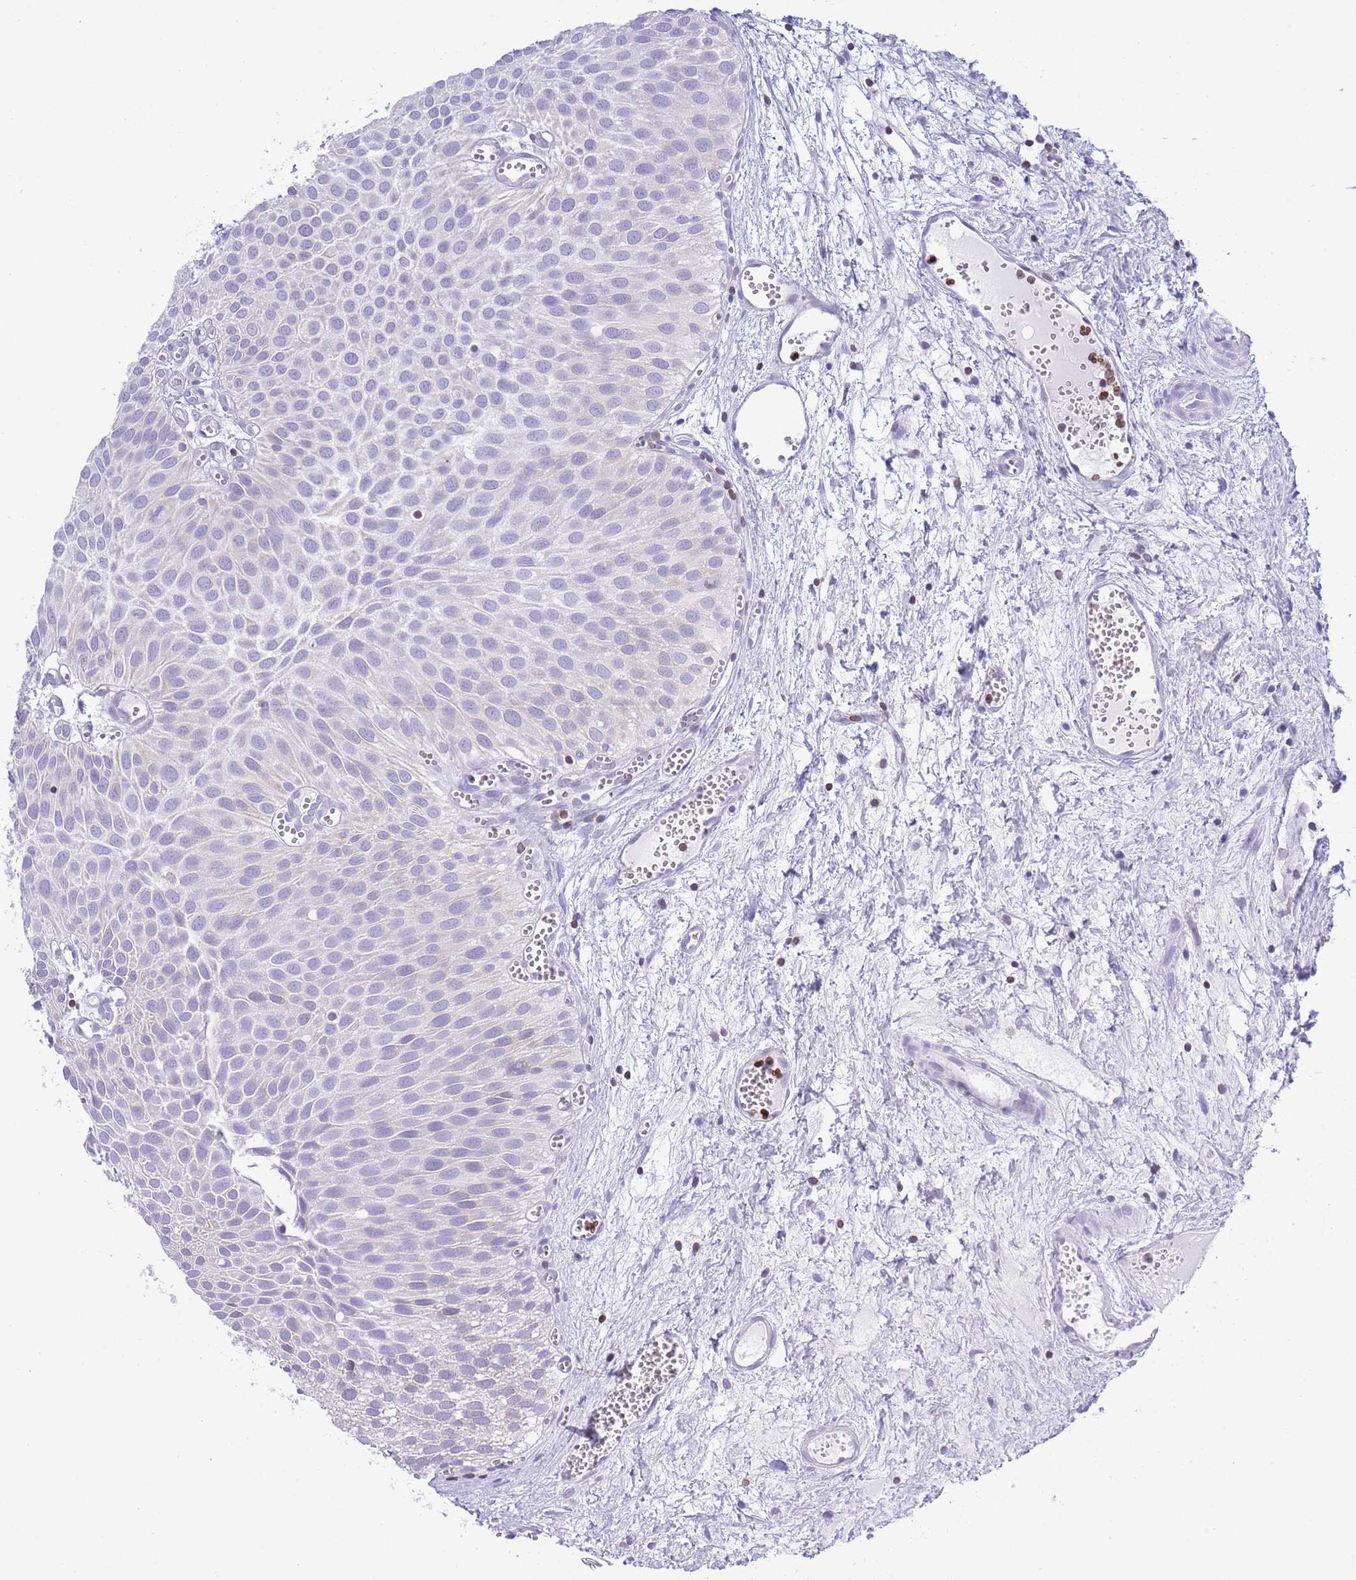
{"staining": {"intensity": "negative", "quantity": "none", "location": "none"}, "tissue": "urothelial cancer", "cell_type": "Tumor cells", "image_type": "cancer", "snomed": [{"axis": "morphology", "description": "Urothelial carcinoma, Low grade"}, {"axis": "topography", "description": "Urinary bladder"}], "caption": "DAB (3,3'-diaminobenzidine) immunohistochemical staining of human urothelial carcinoma (low-grade) exhibits no significant staining in tumor cells.", "gene": "LBR", "patient": {"sex": "male", "age": 88}}